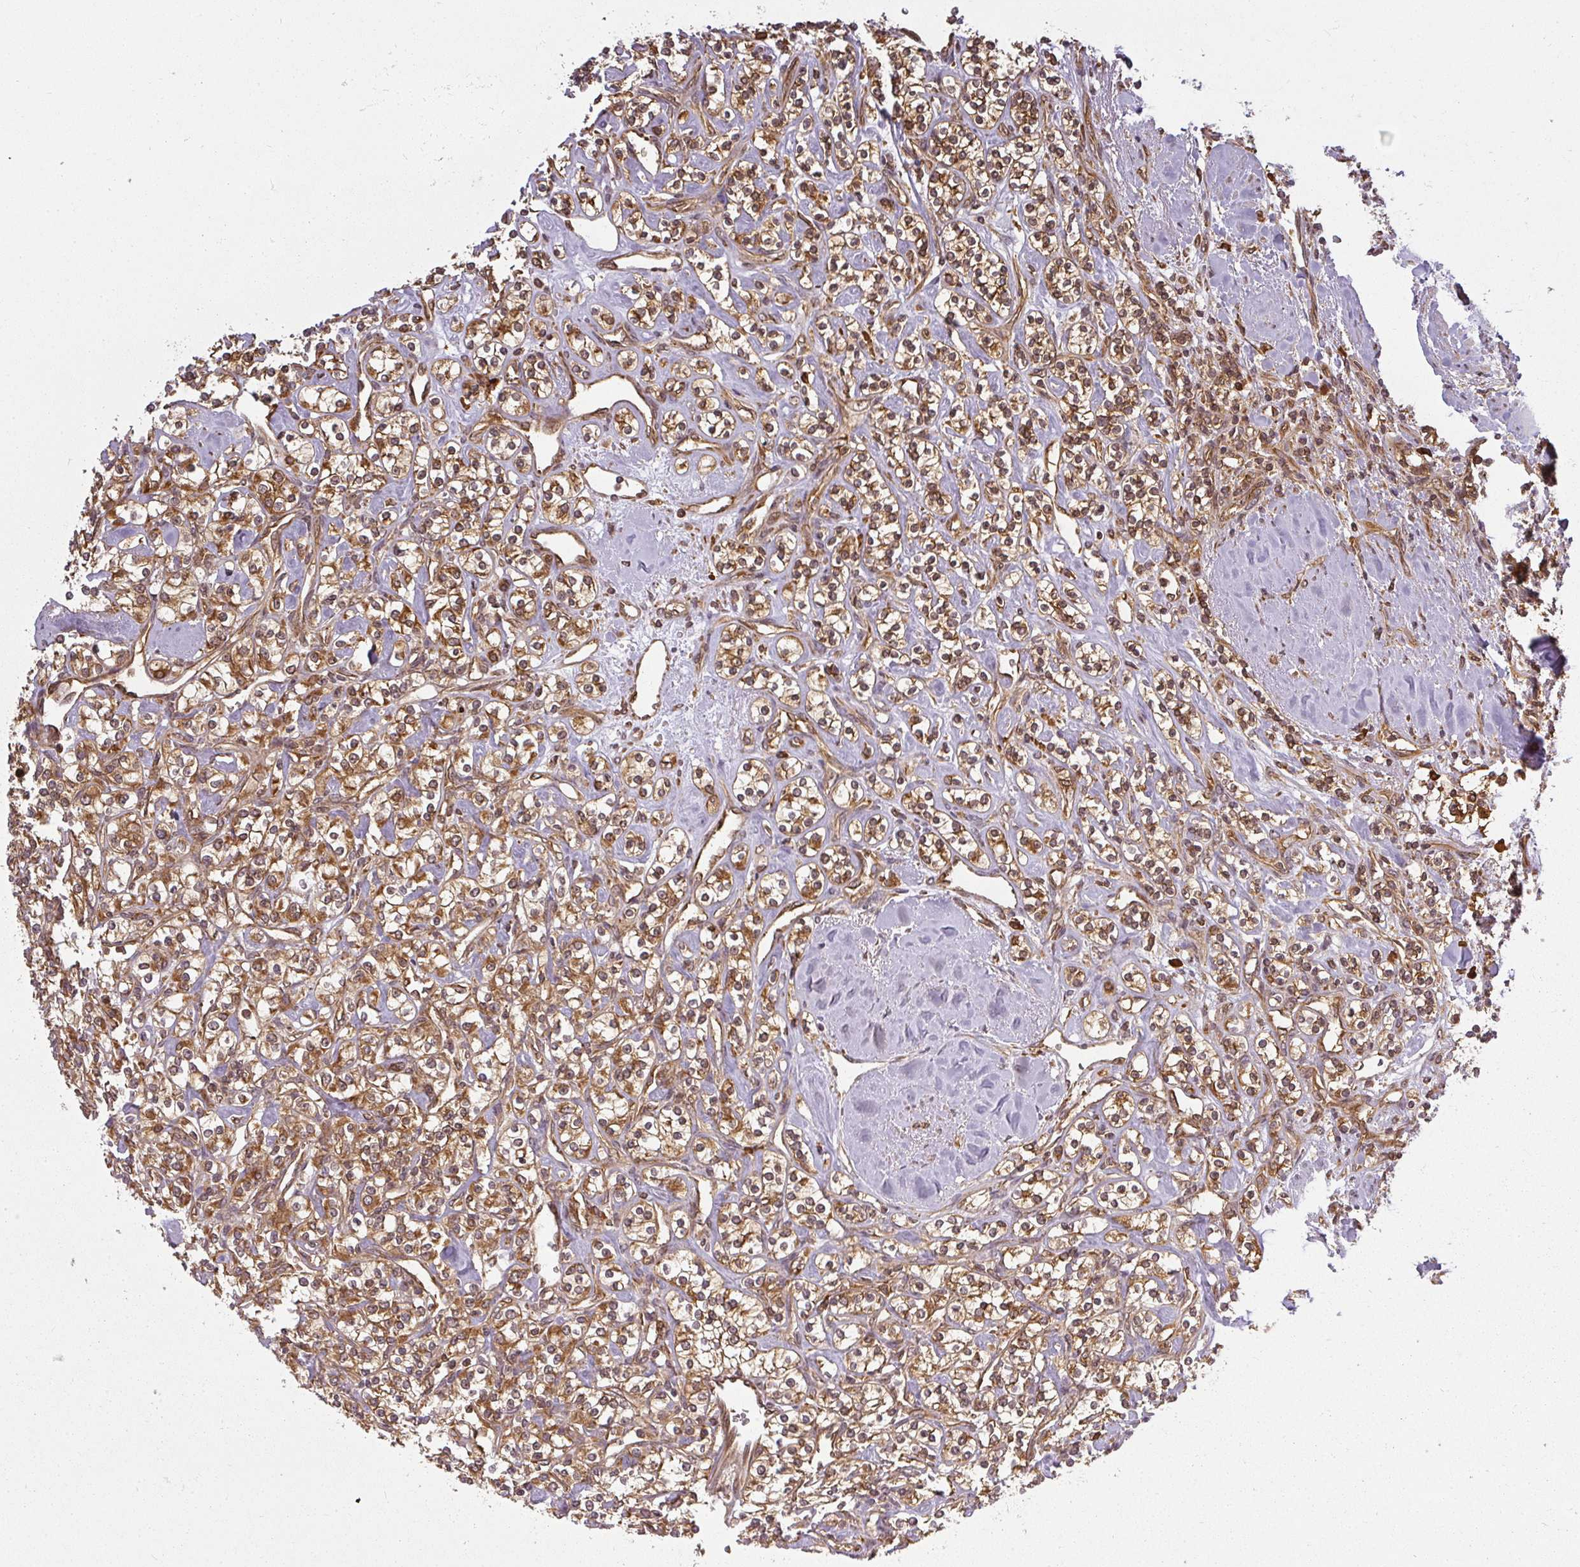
{"staining": {"intensity": "moderate", "quantity": ">75%", "location": "cytoplasmic/membranous,nuclear"}, "tissue": "renal cancer", "cell_type": "Tumor cells", "image_type": "cancer", "snomed": [{"axis": "morphology", "description": "Adenocarcinoma, NOS"}, {"axis": "topography", "description": "Kidney"}], "caption": "A medium amount of moderate cytoplasmic/membranous and nuclear expression is seen in approximately >75% of tumor cells in adenocarcinoma (renal) tissue.", "gene": "PPP6R3", "patient": {"sex": "male", "age": 77}}